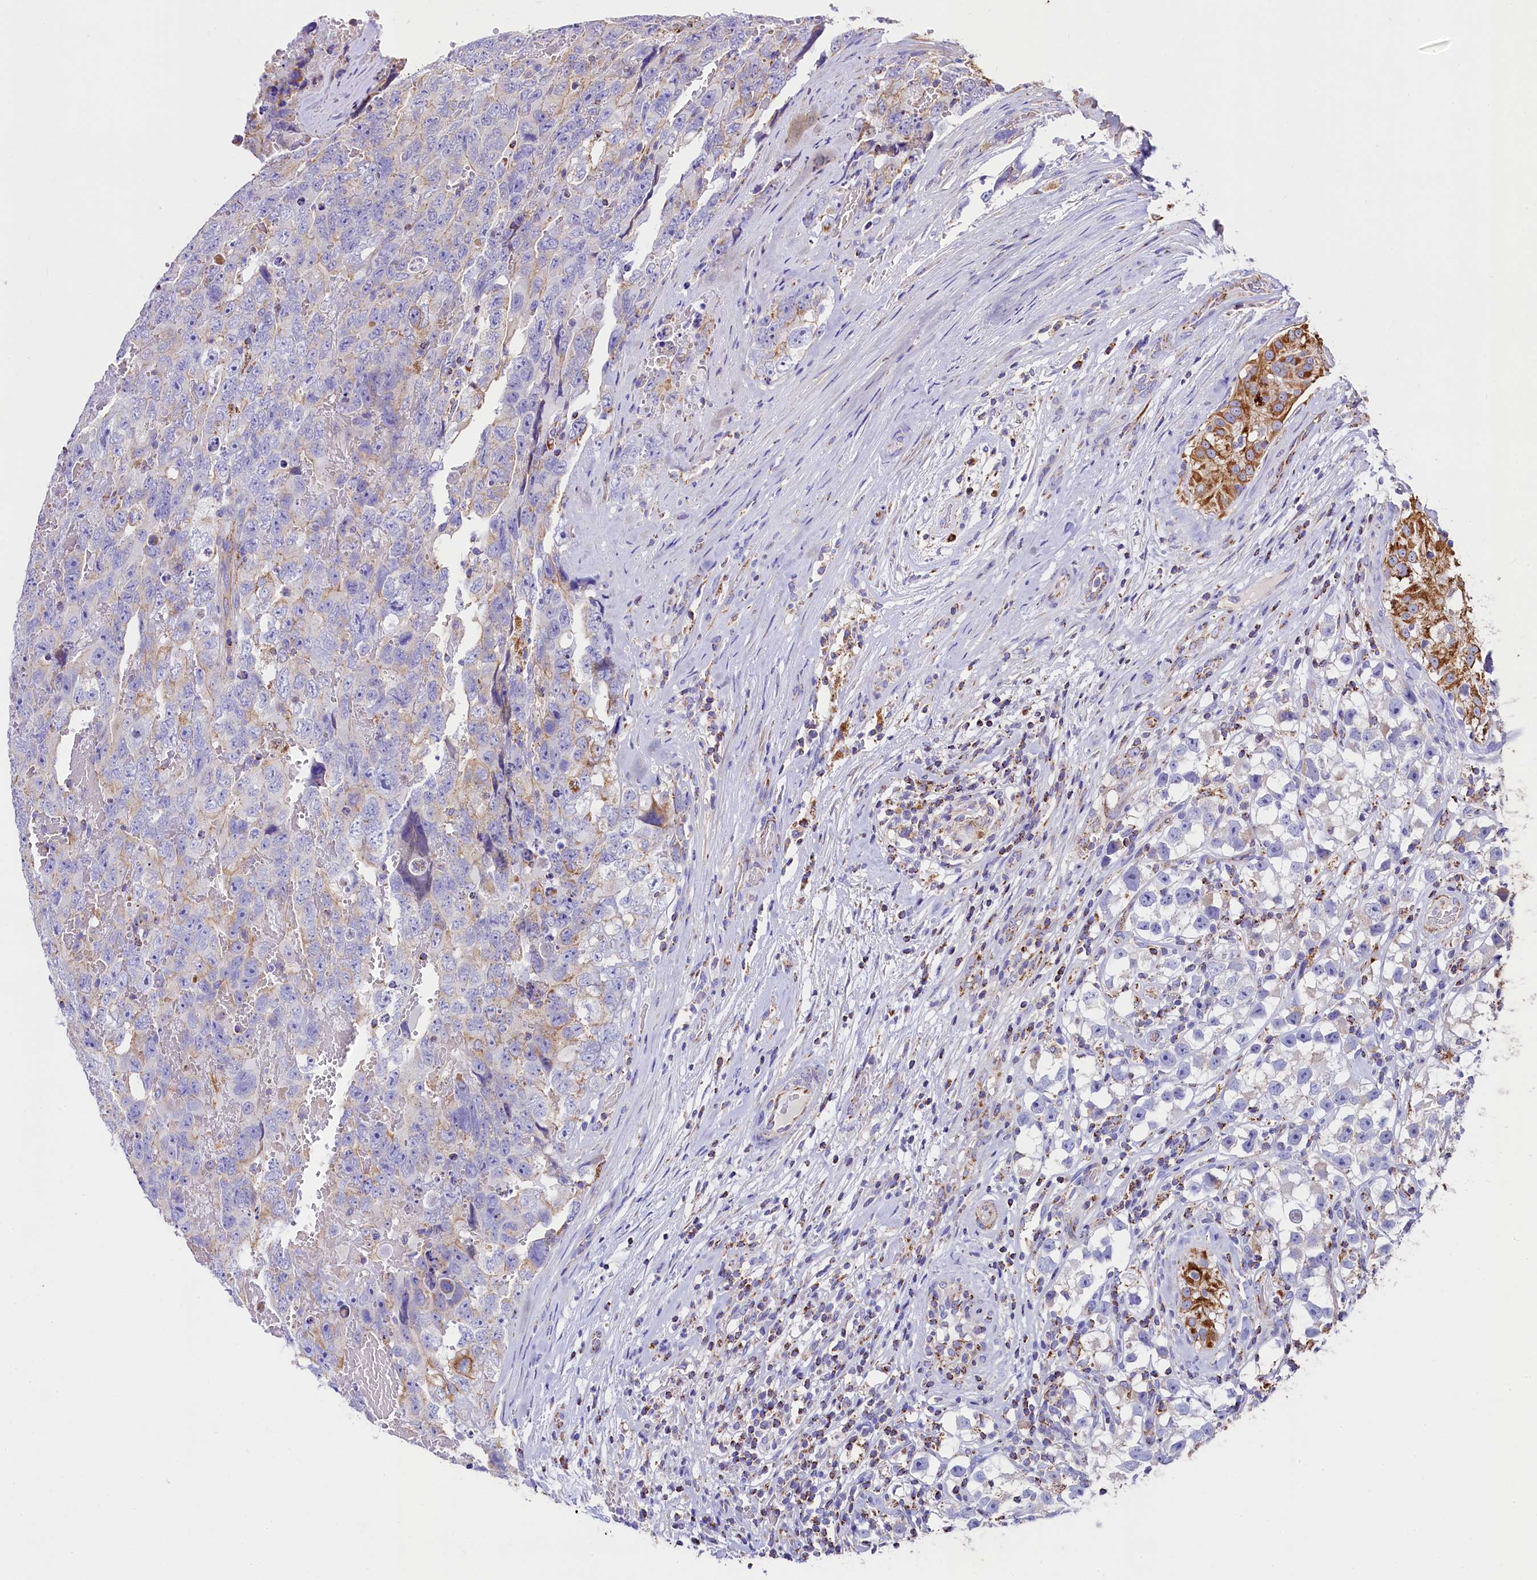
{"staining": {"intensity": "weak", "quantity": "<25%", "location": "cytoplasmic/membranous"}, "tissue": "testis cancer", "cell_type": "Tumor cells", "image_type": "cancer", "snomed": [{"axis": "morphology", "description": "Carcinoma, Embryonal, NOS"}, {"axis": "topography", "description": "Testis"}], "caption": "Immunohistochemical staining of testis cancer shows no significant staining in tumor cells. The staining was performed using DAB to visualize the protein expression in brown, while the nuclei were stained in blue with hematoxylin (Magnification: 20x).", "gene": "CLYBL", "patient": {"sex": "male", "age": 45}}